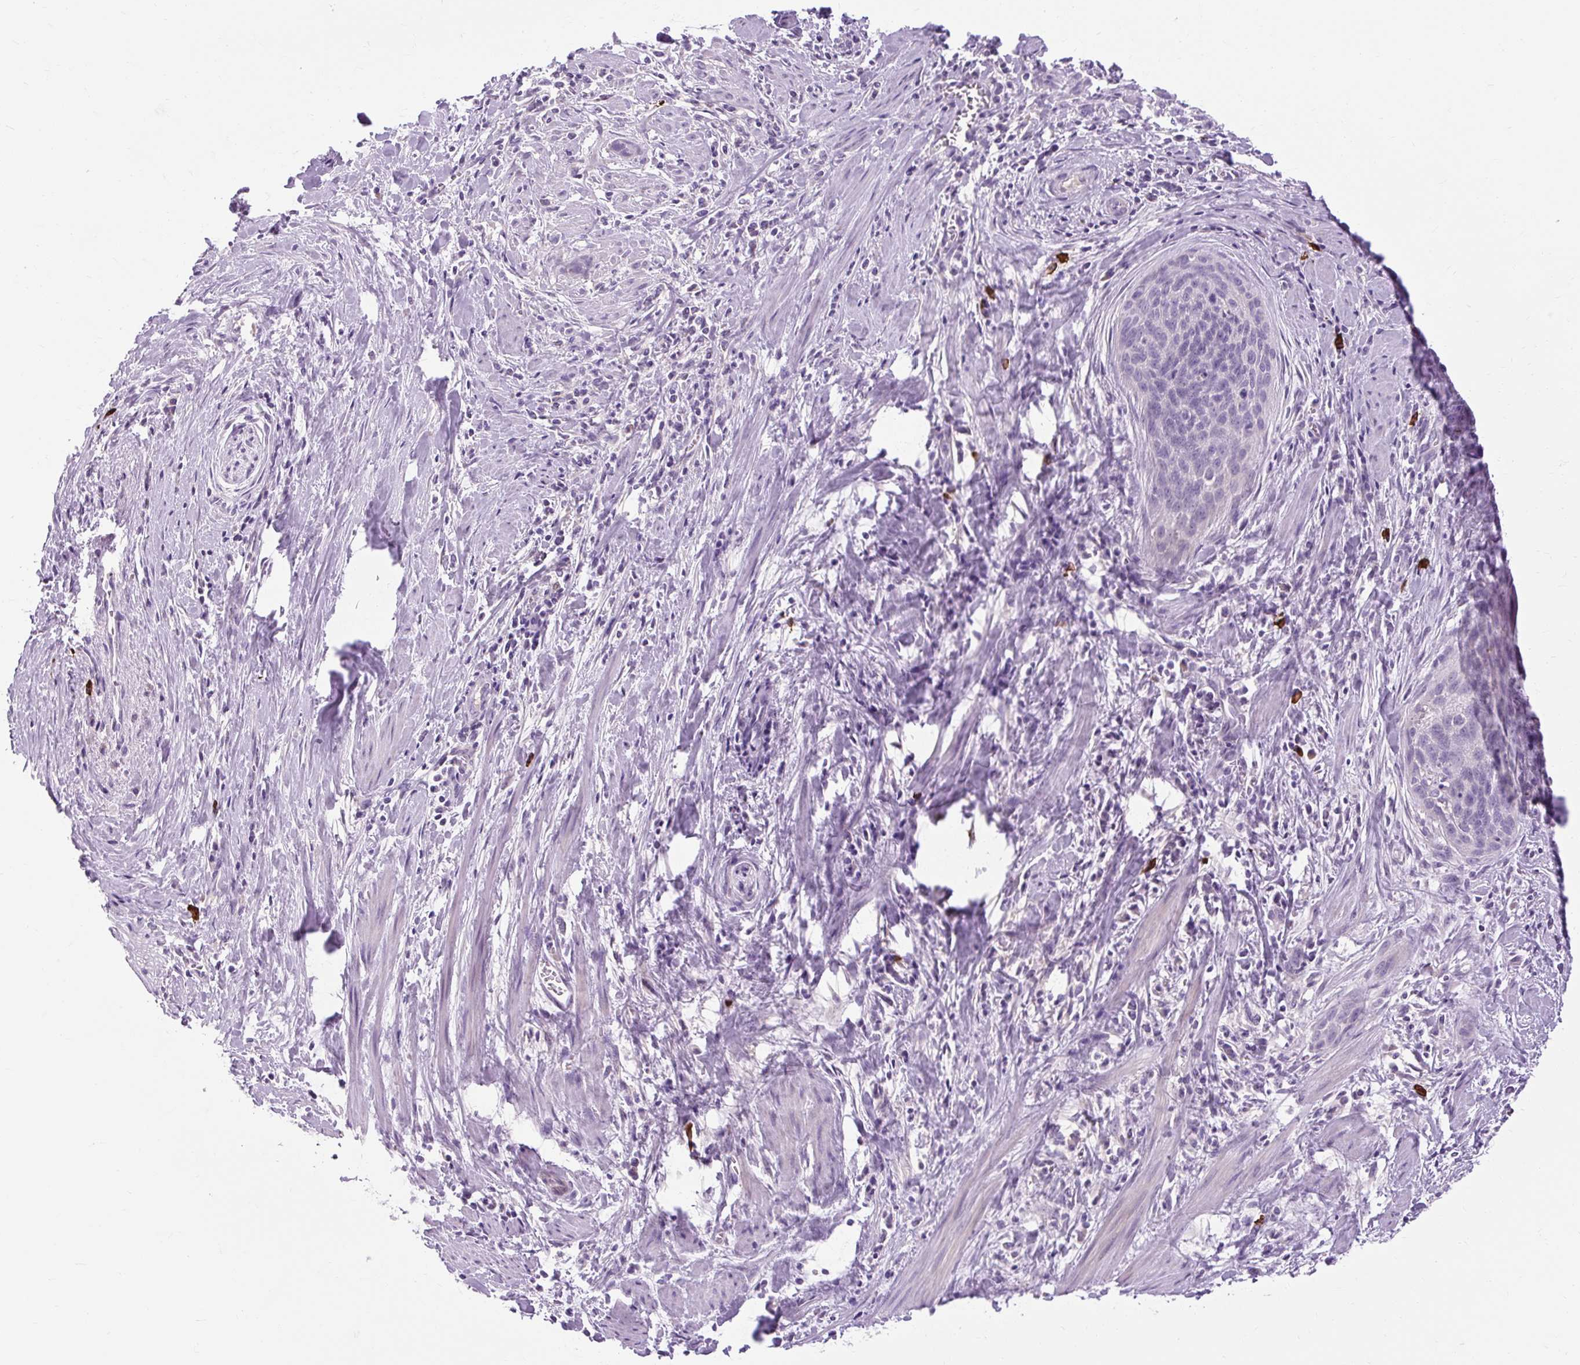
{"staining": {"intensity": "negative", "quantity": "none", "location": "none"}, "tissue": "cervical cancer", "cell_type": "Tumor cells", "image_type": "cancer", "snomed": [{"axis": "morphology", "description": "Squamous cell carcinoma, NOS"}, {"axis": "topography", "description": "Cervix"}], "caption": "This is an IHC photomicrograph of human cervical cancer (squamous cell carcinoma). There is no staining in tumor cells.", "gene": "ARRDC2", "patient": {"sex": "female", "age": 55}}